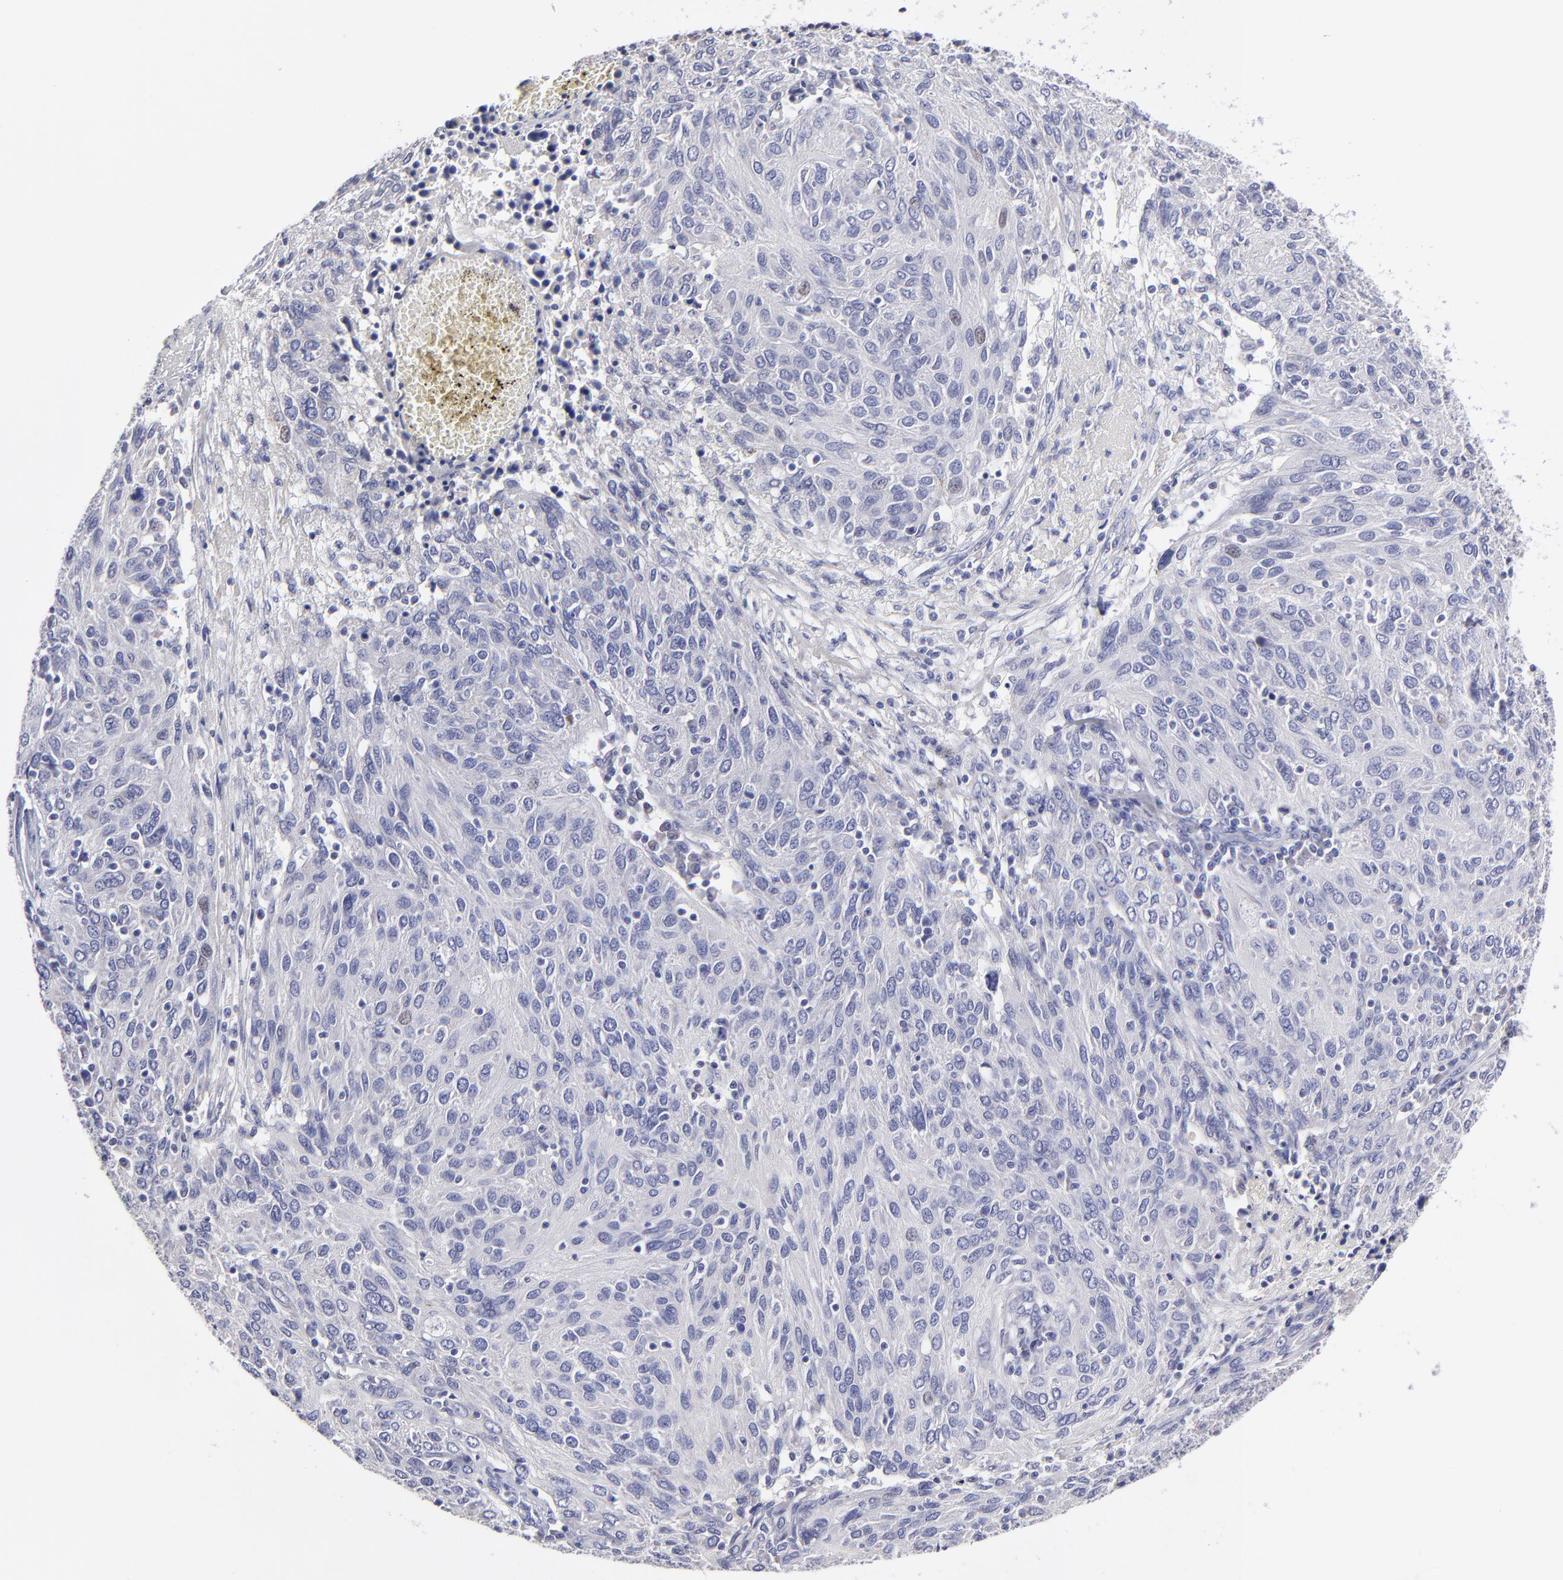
{"staining": {"intensity": "negative", "quantity": "none", "location": "none"}, "tissue": "ovarian cancer", "cell_type": "Tumor cells", "image_type": "cancer", "snomed": [{"axis": "morphology", "description": "Carcinoma, endometroid"}, {"axis": "topography", "description": "Ovary"}], "caption": "Tumor cells are negative for brown protein staining in ovarian endometroid carcinoma.", "gene": "BTG2", "patient": {"sex": "female", "age": 50}}